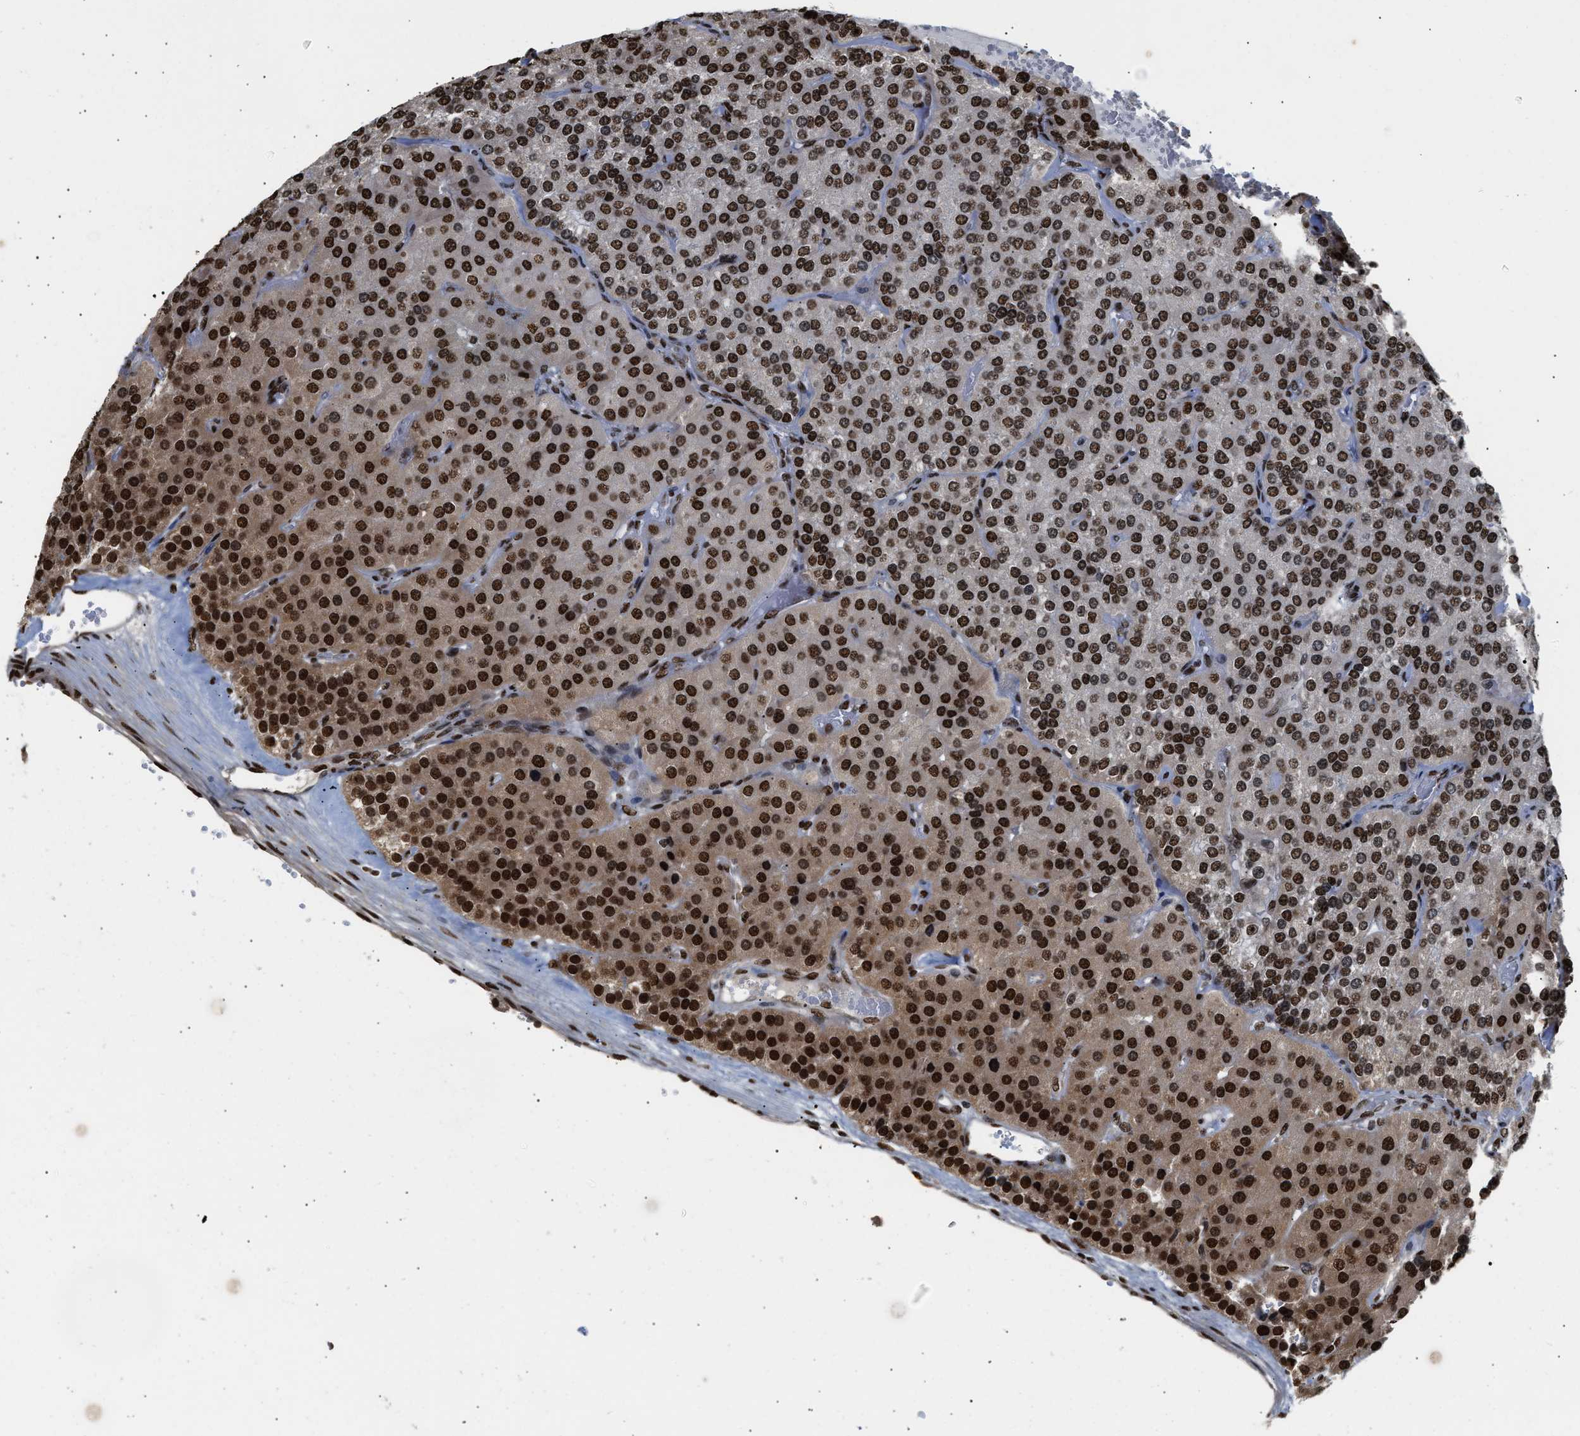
{"staining": {"intensity": "strong", "quantity": ">75%", "location": "nuclear"}, "tissue": "parathyroid gland", "cell_type": "Glandular cells", "image_type": "normal", "snomed": [{"axis": "morphology", "description": "Normal tissue, NOS"}, {"axis": "morphology", "description": "Adenoma, NOS"}, {"axis": "topography", "description": "Parathyroid gland"}], "caption": "Immunohistochemistry (IHC) image of benign parathyroid gland stained for a protein (brown), which demonstrates high levels of strong nuclear staining in about >75% of glandular cells.", "gene": "PSIP1", "patient": {"sex": "female", "age": 86}}